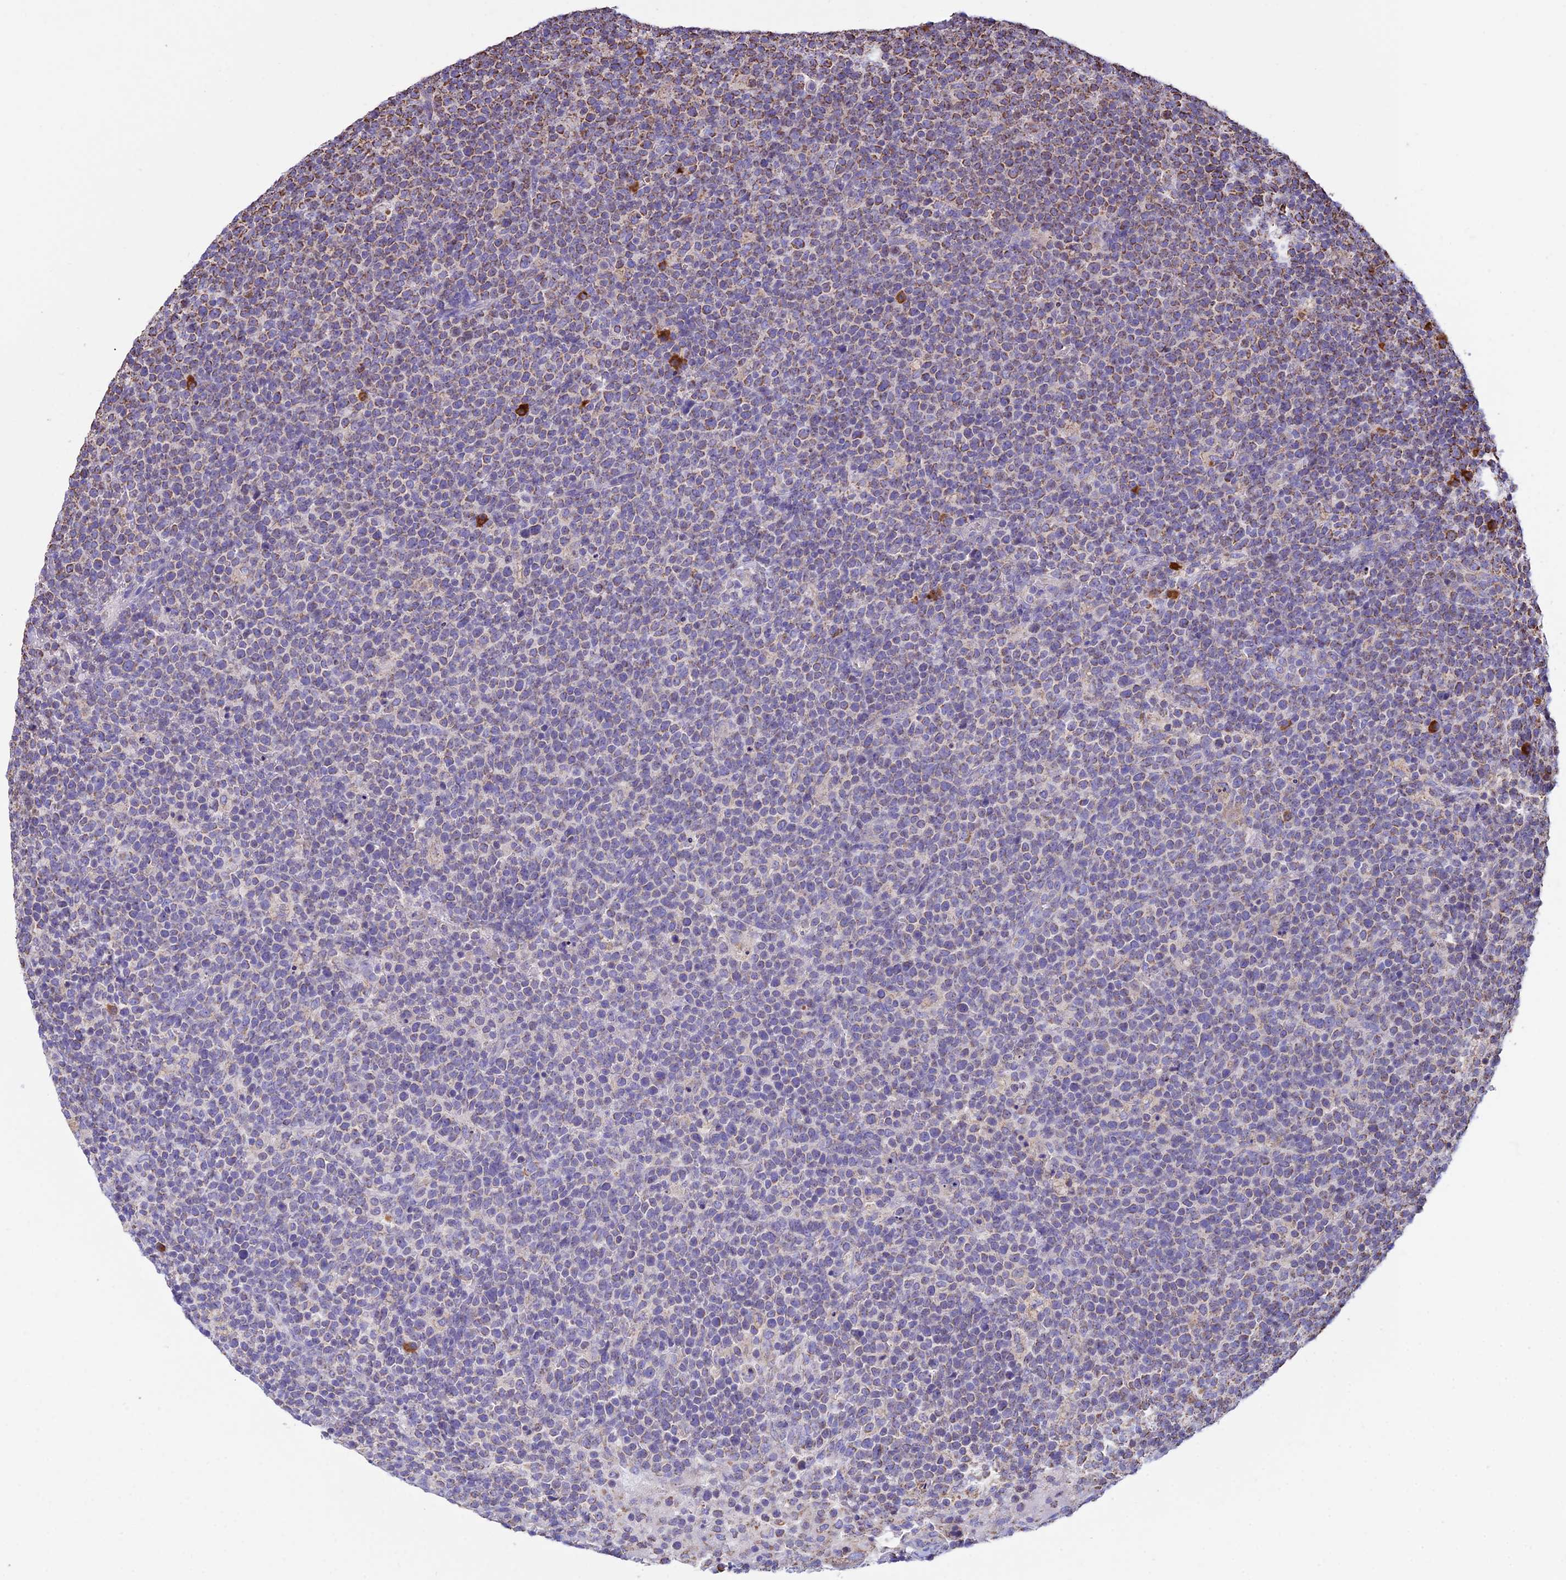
{"staining": {"intensity": "moderate", "quantity": "<25%", "location": "cytoplasmic/membranous"}, "tissue": "lymphoma", "cell_type": "Tumor cells", "image_type": "cancer", "snomed": [{"axis": "morphology", "description": "Malignant lymphoma, non-Hodgkin's type, High grade"}, {"axis": "topography", "description": "Lymph node"}], "caption": "The photomicrograph demonstrates staining of lymphoma, revealing moderate cytoplasmic/membranous protein positivity (brown color) within tumor cells. Using DAB (brown) and hematoxylin (blue) stains, captured at high magnification using brightfield microscopy.", "gene": "OR2W3", "patient": {"sex": "male", "age": 61}}